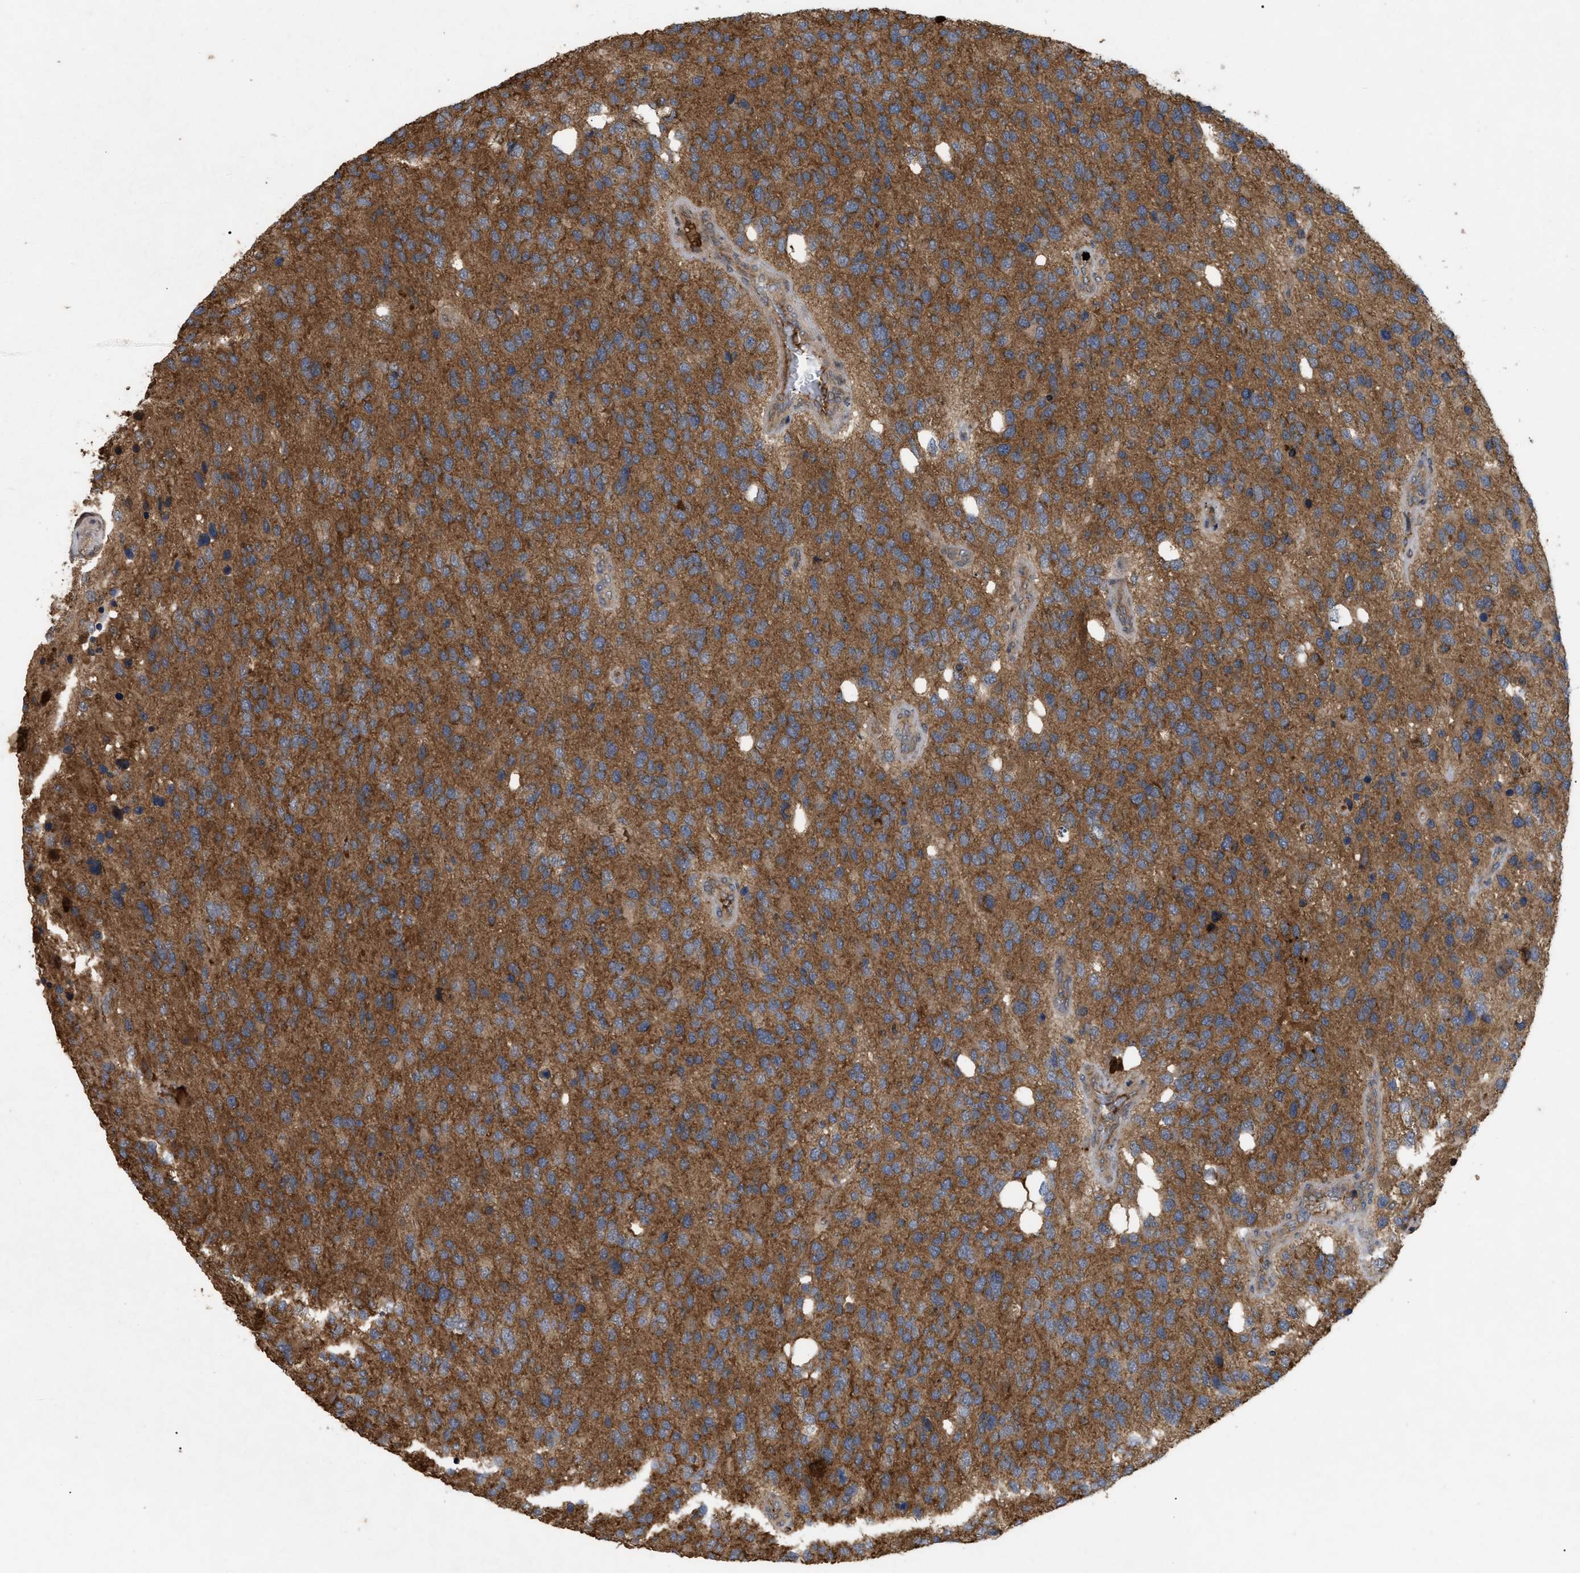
{"staining": {"intensity": "moderate", "quantity": ">75%", "location": "cytoplasmic/membranous"}, "tissue": "glioma", "cell_type": "Tumor cells", "image_type": "cancer", "snomed": [{"axis": "morphology", "description": "Glioma, malignant, High grade"}, {"axis": "topography", "description": "Brain"}], "caption": "Tumor cells exhibit moderate cytoplasmic/membranous staining in approximately >75% of cells in malignant glioma (high-grade).", "gene": "RAB2A", "patient": {"sex": "female", "age": 58}}